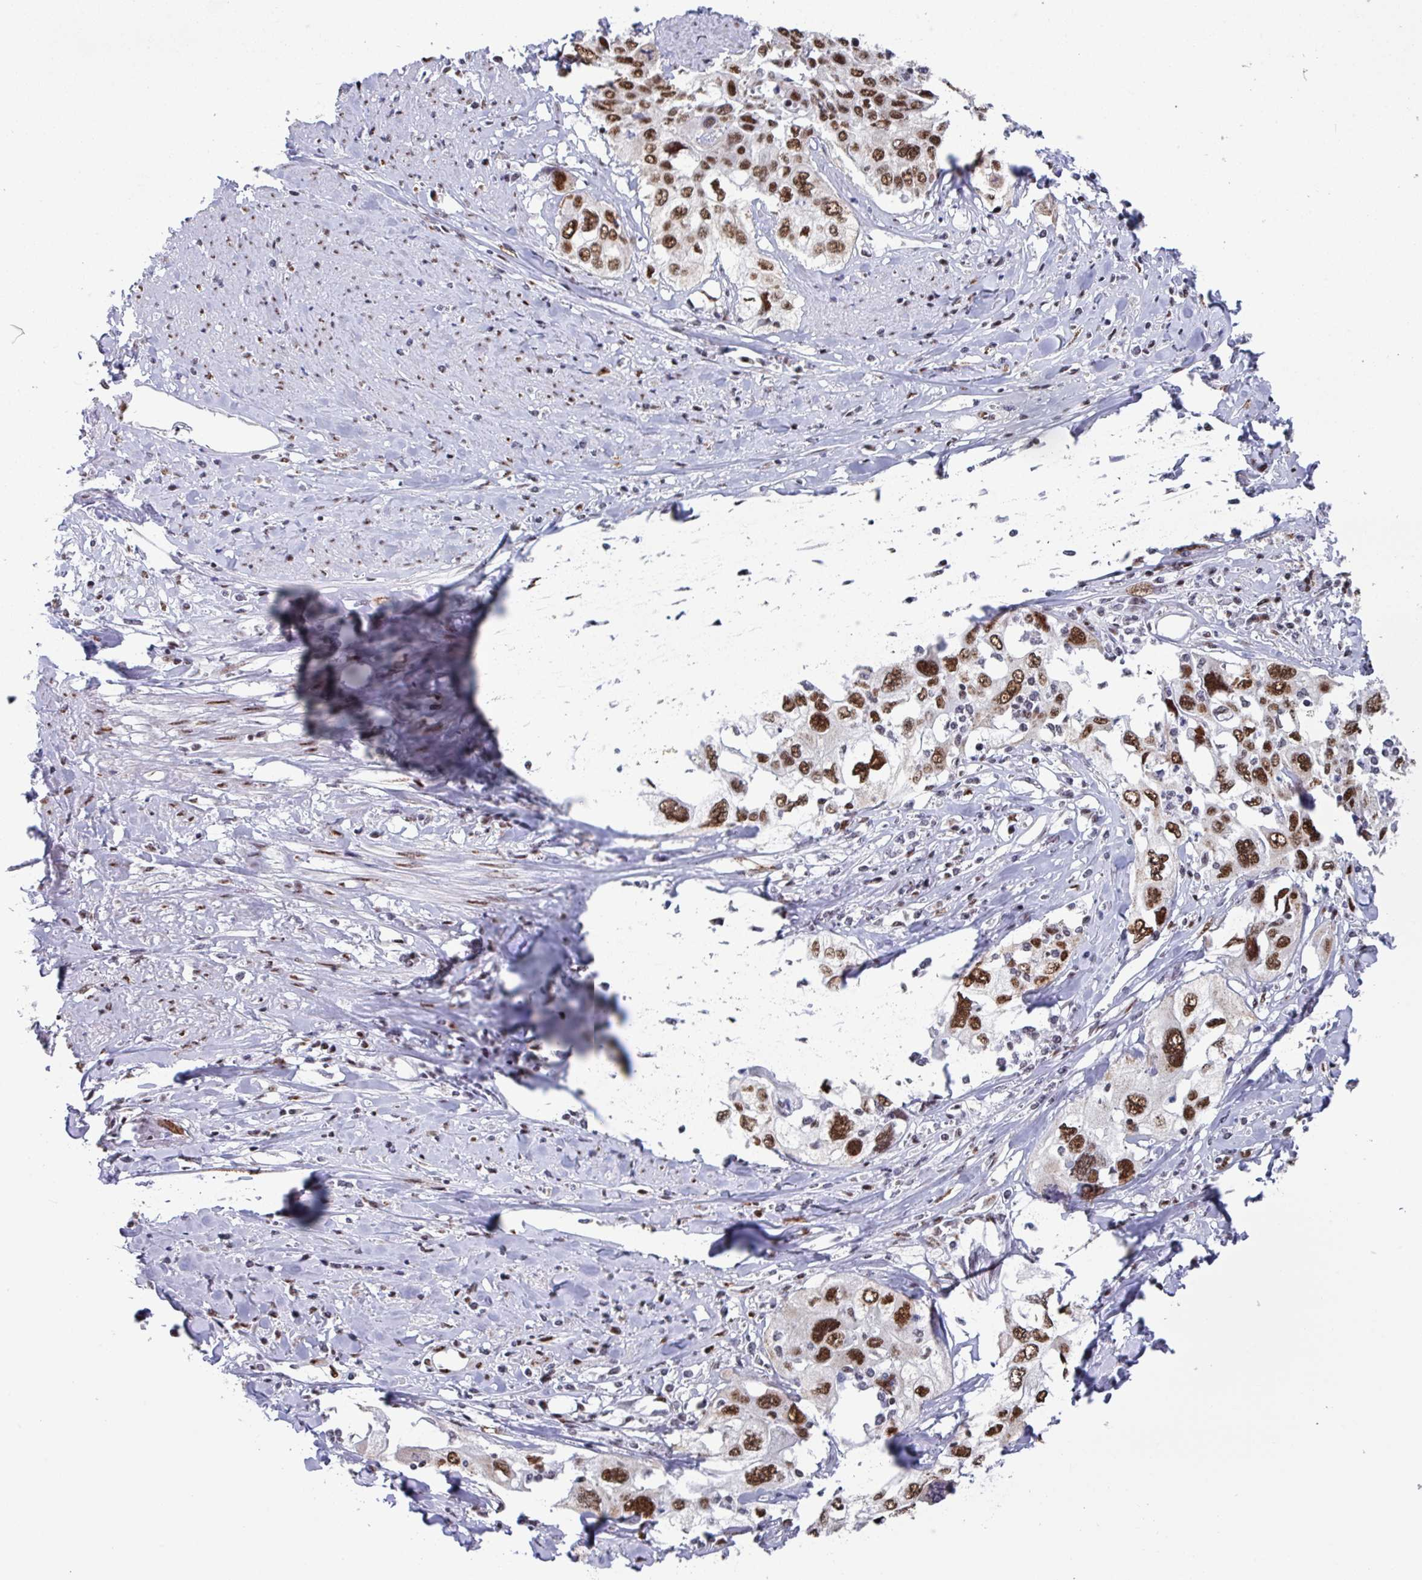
{"staining": {"intensity": "strong", "quantity": ">75%", "location": "nuclear"}, "tissue": "cervical cancer", "cell_type": "Tumor cells", "image_type": "cancer", "snomed": [{"axis": "morphology", "description": "Squamous cell carcinoma, NOS"}, {"axis": "topography", "description": "Cervix"}], "caption": "High-power microscopy captured an IHC histopathology image of cervical cancer, revealing strong nuclear positivity in about >75% of tumor cells.", "gene": "PUF60", "patient": {"sex": "female", "age": 31}}